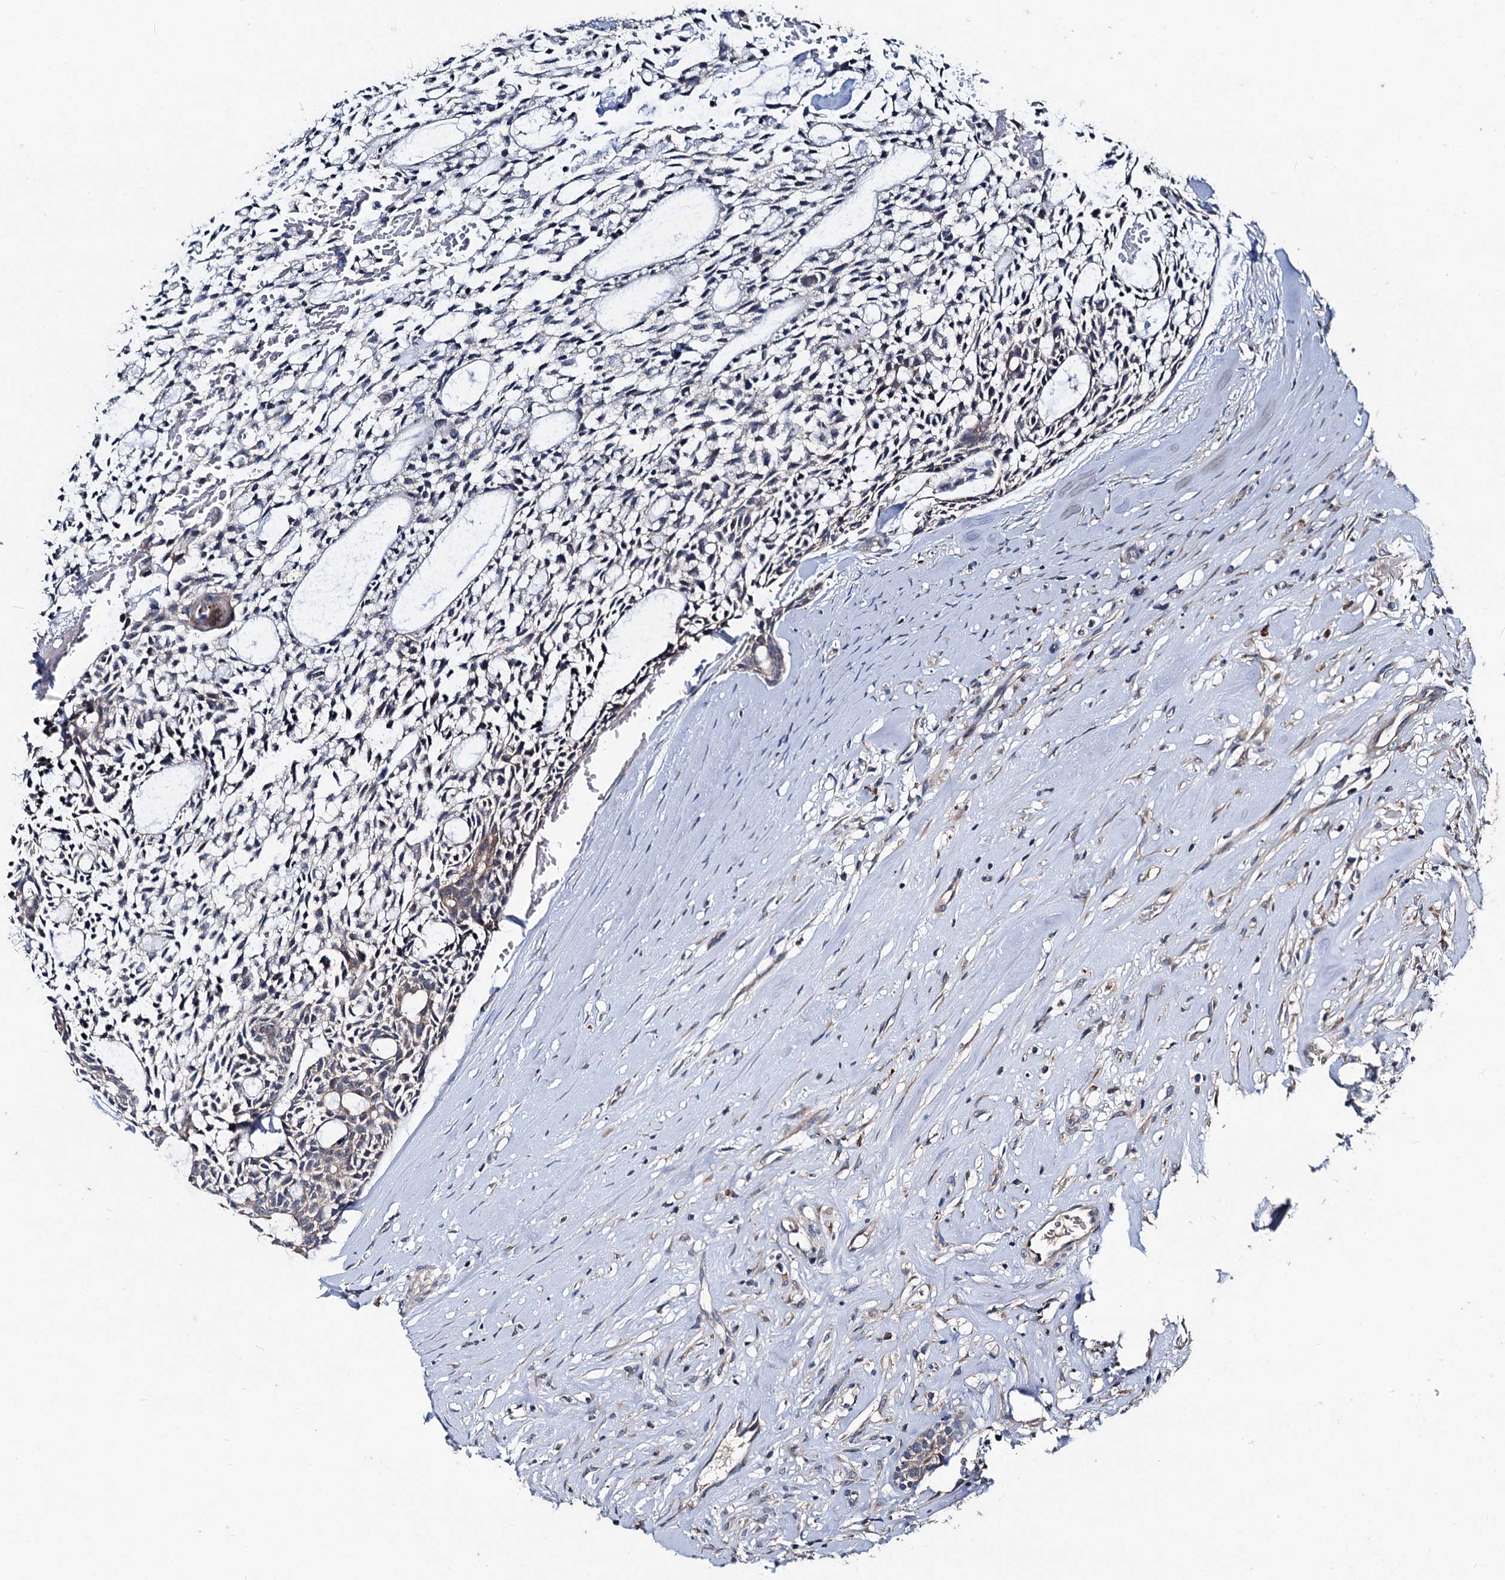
{"staining": {"intensity": "weak", "quantity": "<25%", "location": "cytoplasmic/membranous"}, "tissue": "head and neck cancer", "cell_type": "Tumor cells", "image_type": "cancer", "snomed": [{"axis": "morphology", "description": "Adenocarcinoma, NOS"}, {"axis": "topography", "description": "Subcutis"}, {"axis": "topography", "description": "Head-Neck"}], "caption": "This is an immunohistochemistry (IHC) histopathology image of head and neck adenocarcinoma. There is no expression in tumor cells.", "gene": "OTUB1", "patient": {"sex": "female", "age": 73}}